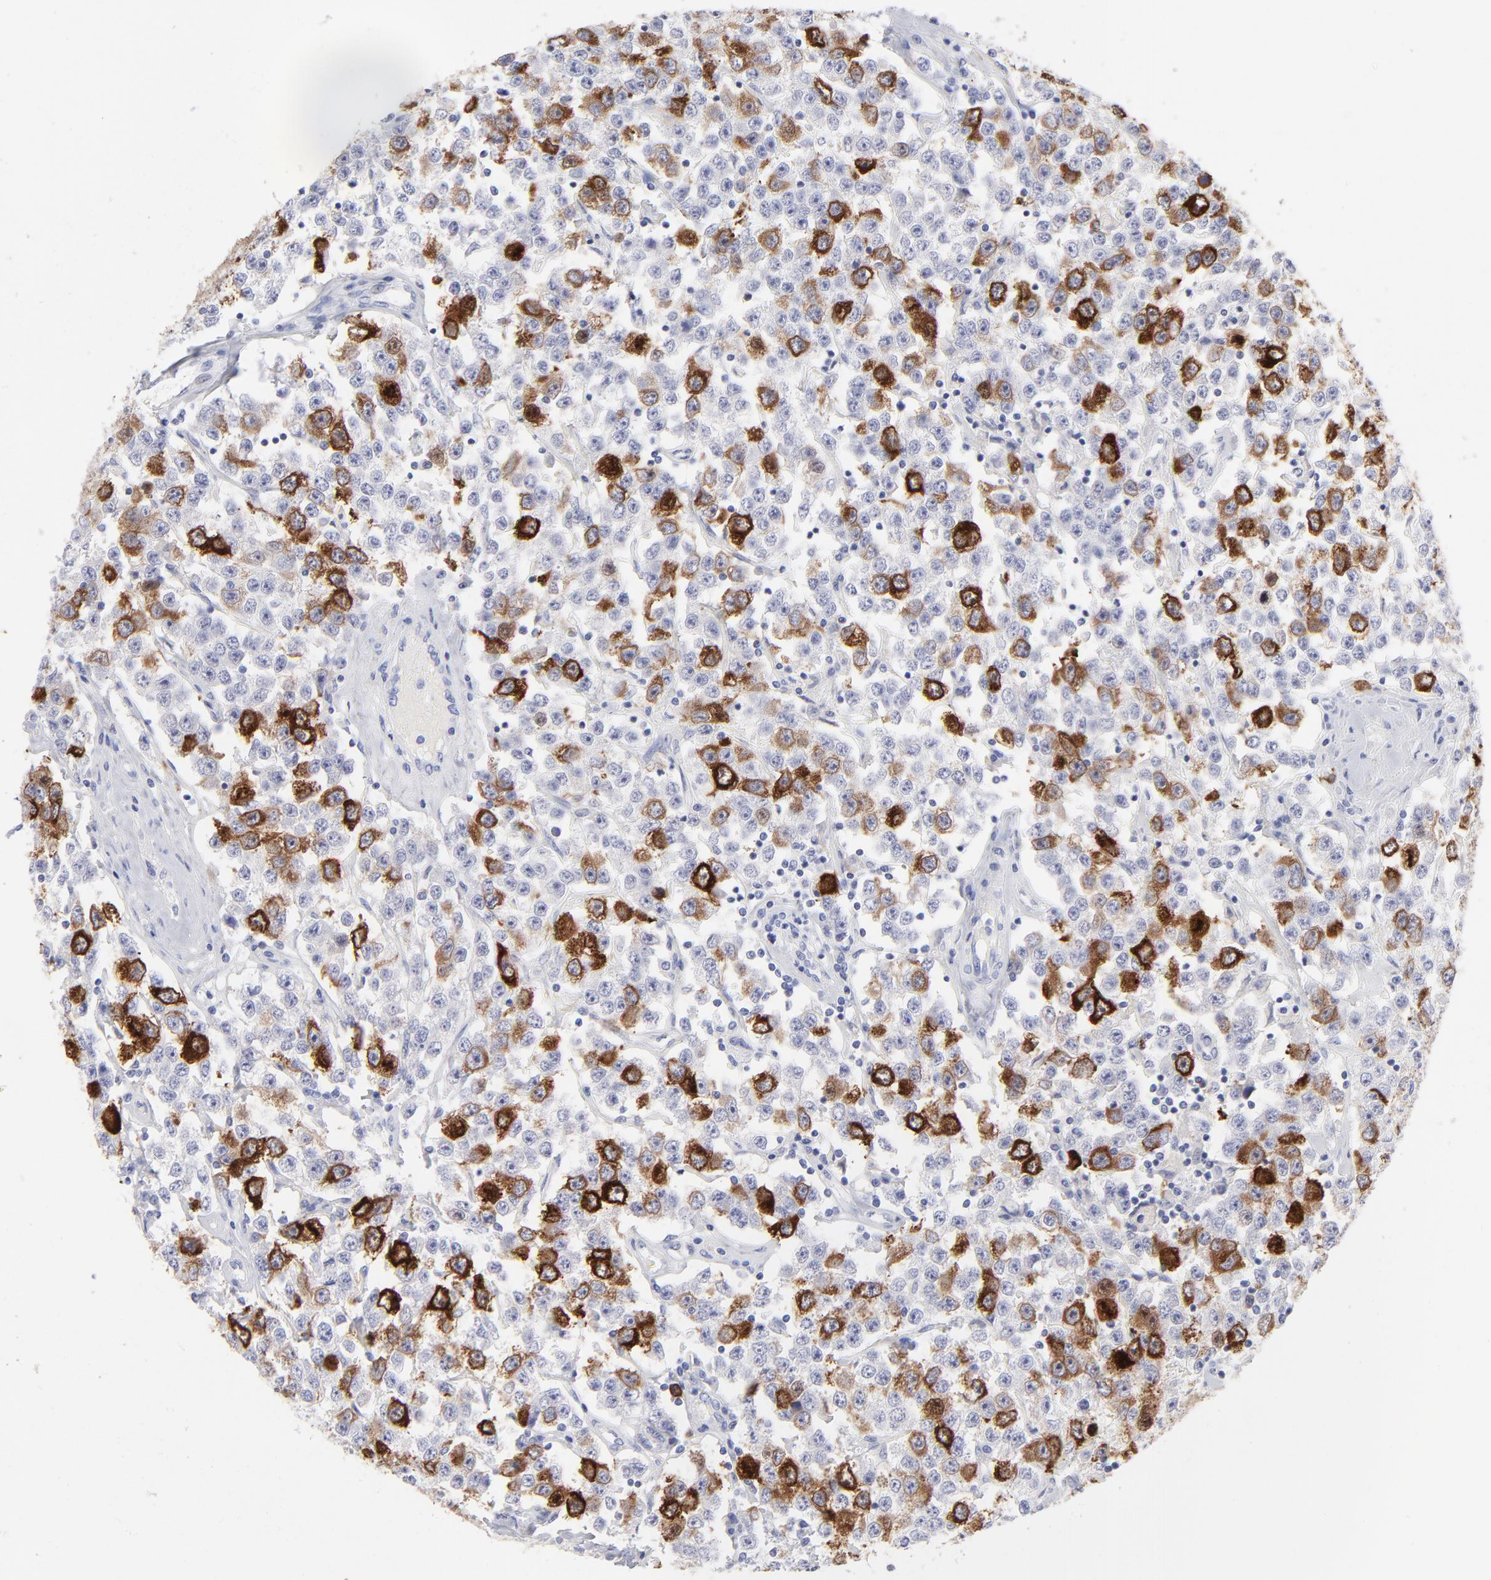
{"staining": {"intensity": "moderate", "quantity": "25%-75%", "location": "cytoplasmic/membranous"}, "tissue": "testis cancer", "cell_type": "Tumor cells", "image_type": "cancer", "snomed": [{"axis": "morphology", "description": "Seminoma, NOS"}, {"axis": "topography", "description": "Testis"}], "caption": "A histopathology image of seminoma (testis) stained for a protein shows moderate cytoplasmic/membranous brown staining in tumor cells.", "gene": "CCNB1", "patient": {"sex": "male", "age": 52}}